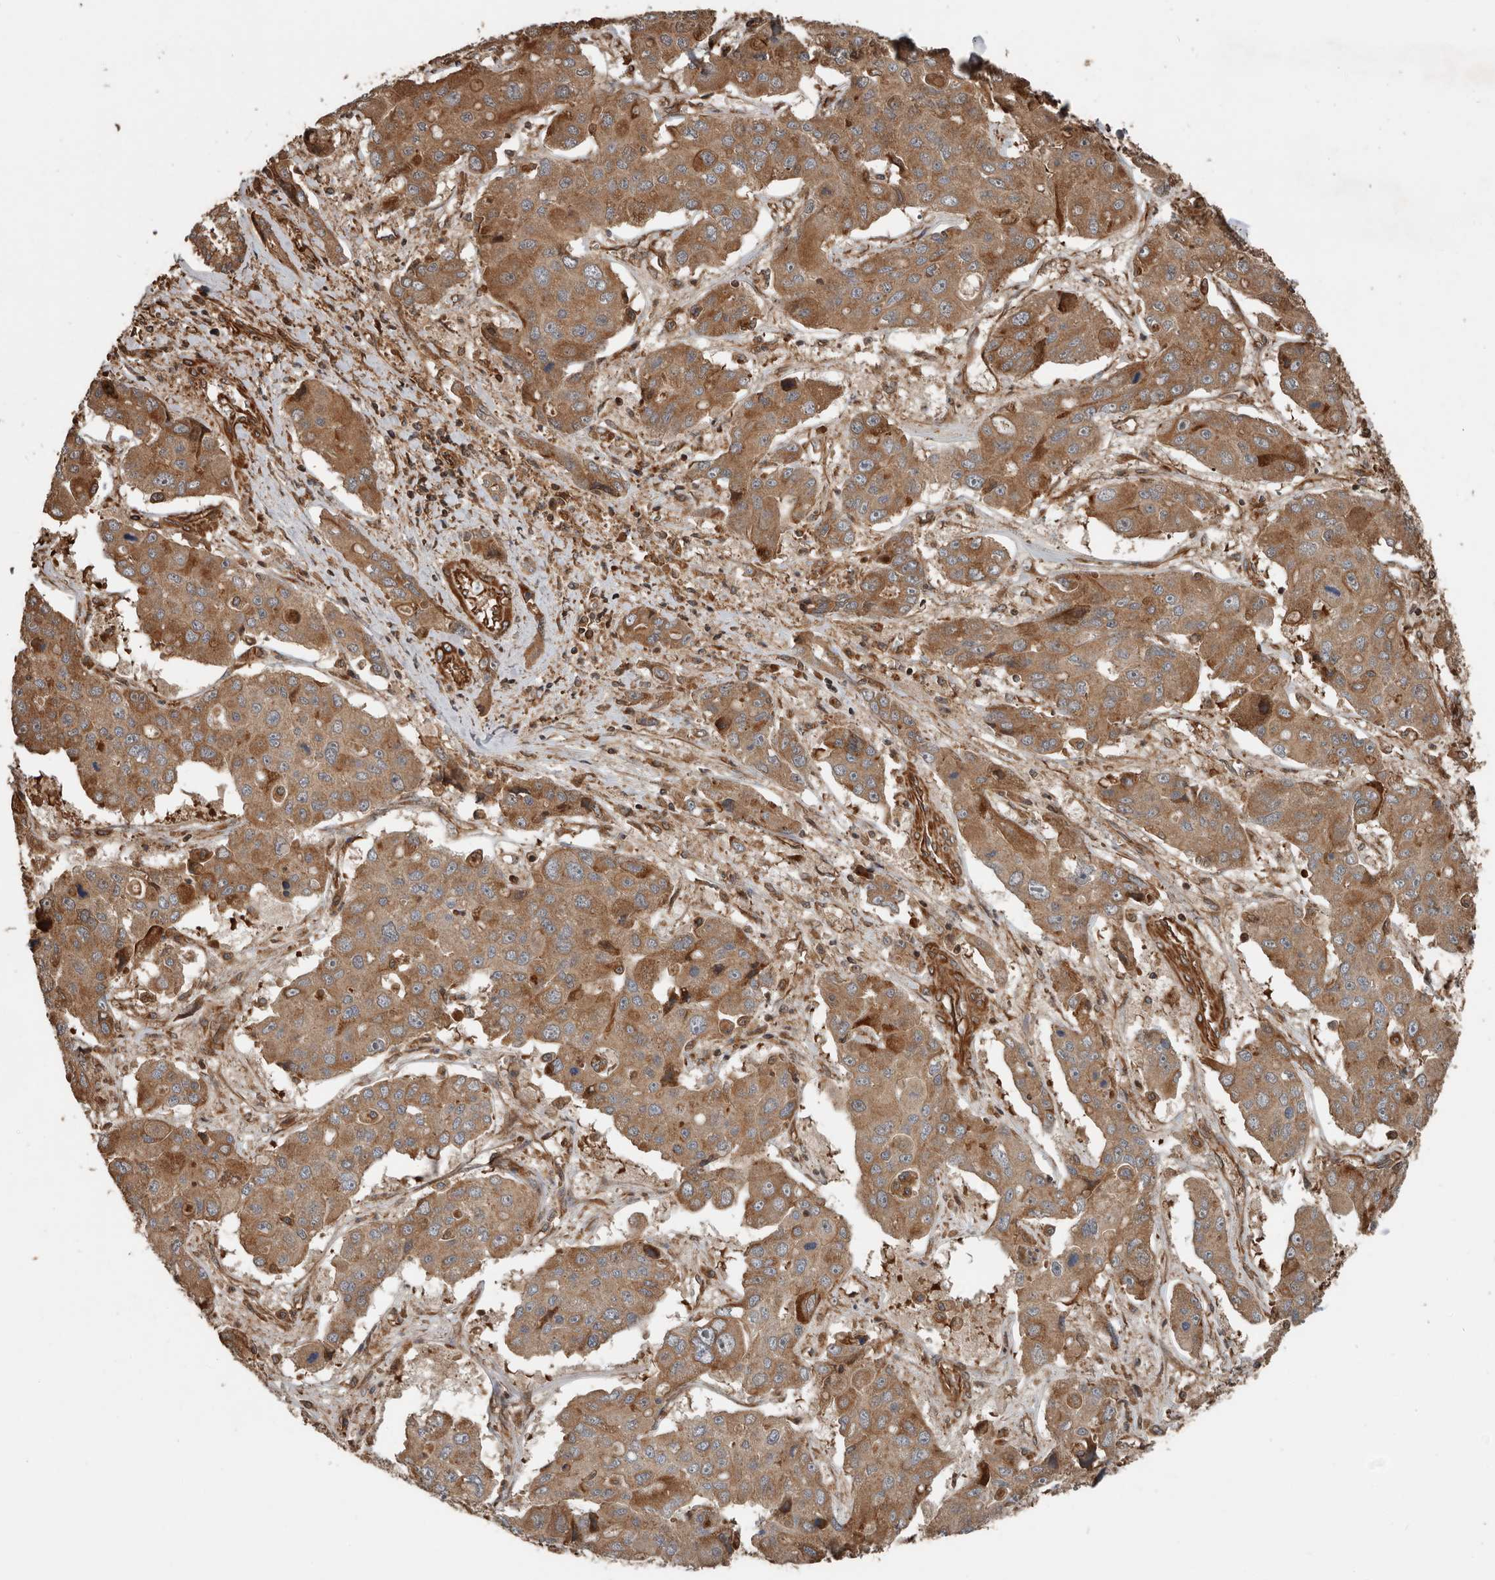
{"staining": {"intensity": "moderate", "quantity": ">75%", "location": "cytoplasmic/membranous"}, "tissue": "liver cancer", "cell_type": "Tumor cells", "image_type": "cancer", "snomed": [{"axis": "morphology", "description": "Cholangiocarcinoma"}, {"axis": "topography", "description": "Liver"}], "caption": "Immunohistochemical staining of liver cancer reveals medium levels of moderate cytoplasmic/membranous protein positivity in approximately >75% of tumor cells.", "gene": "YOD1", "patient": {"sex": "male", "age": 67}}